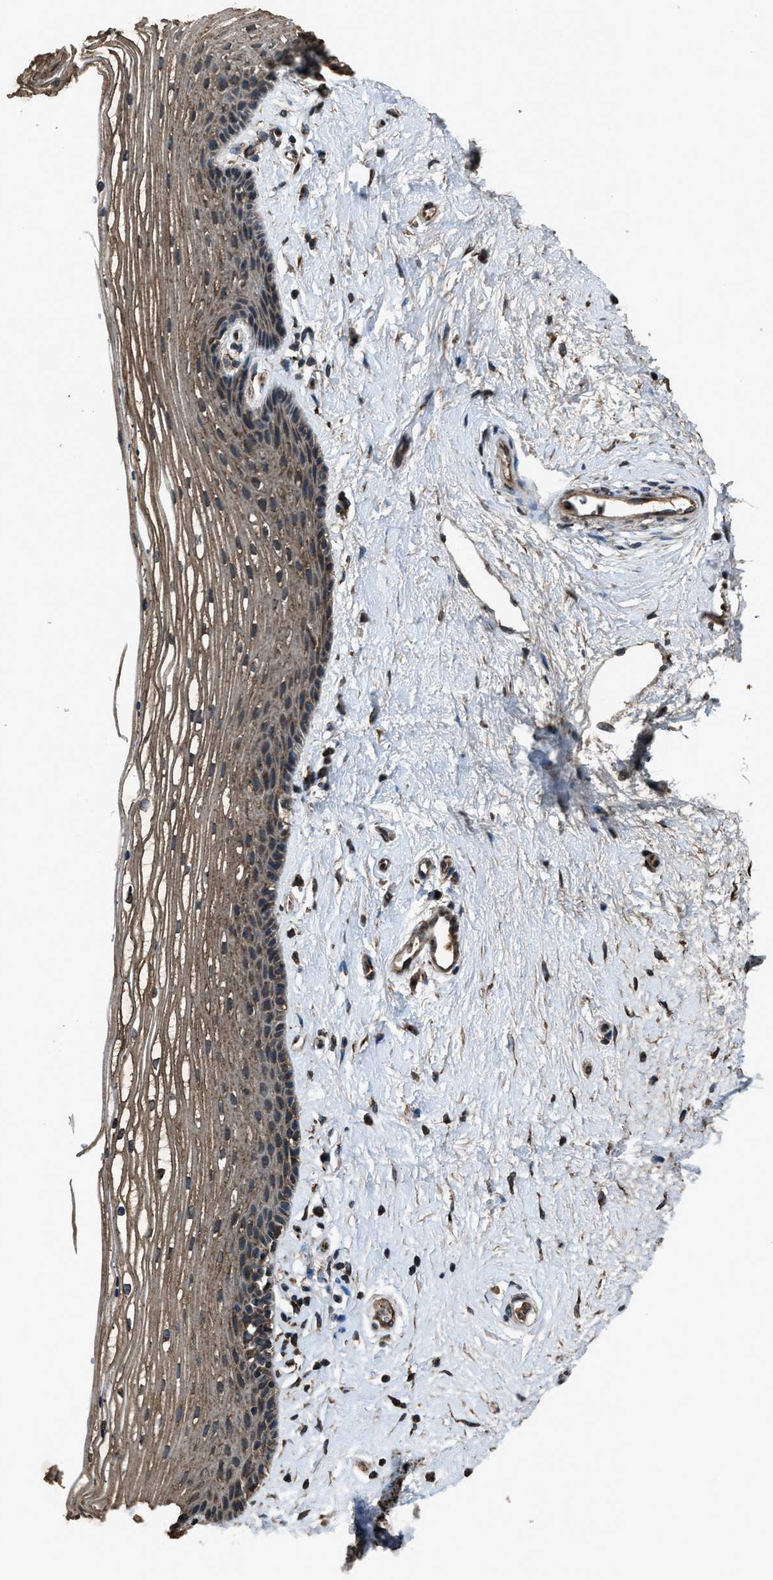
{"staining": {"intensity": "moderate", "quantity": "25%-75%", "location": "cytoplasmic/membranous"}, "tissue": "vagina", "cell_type": "Squamous epithelial cells", "image_type": "normal", "snomed": [{"axis": "morphology", "description": "Normal tissue, NOS"}, {"axis": "topography", "description": "Vagina"}], "caption": "This image displays IHC staining of normal human vagina, with medium moderate cytoplasmic/membranous expression in about 25%-75% of squamous epithelial cells.", "gene": "SLC38A10", "patient": {"sex": "female", "age": 46}}